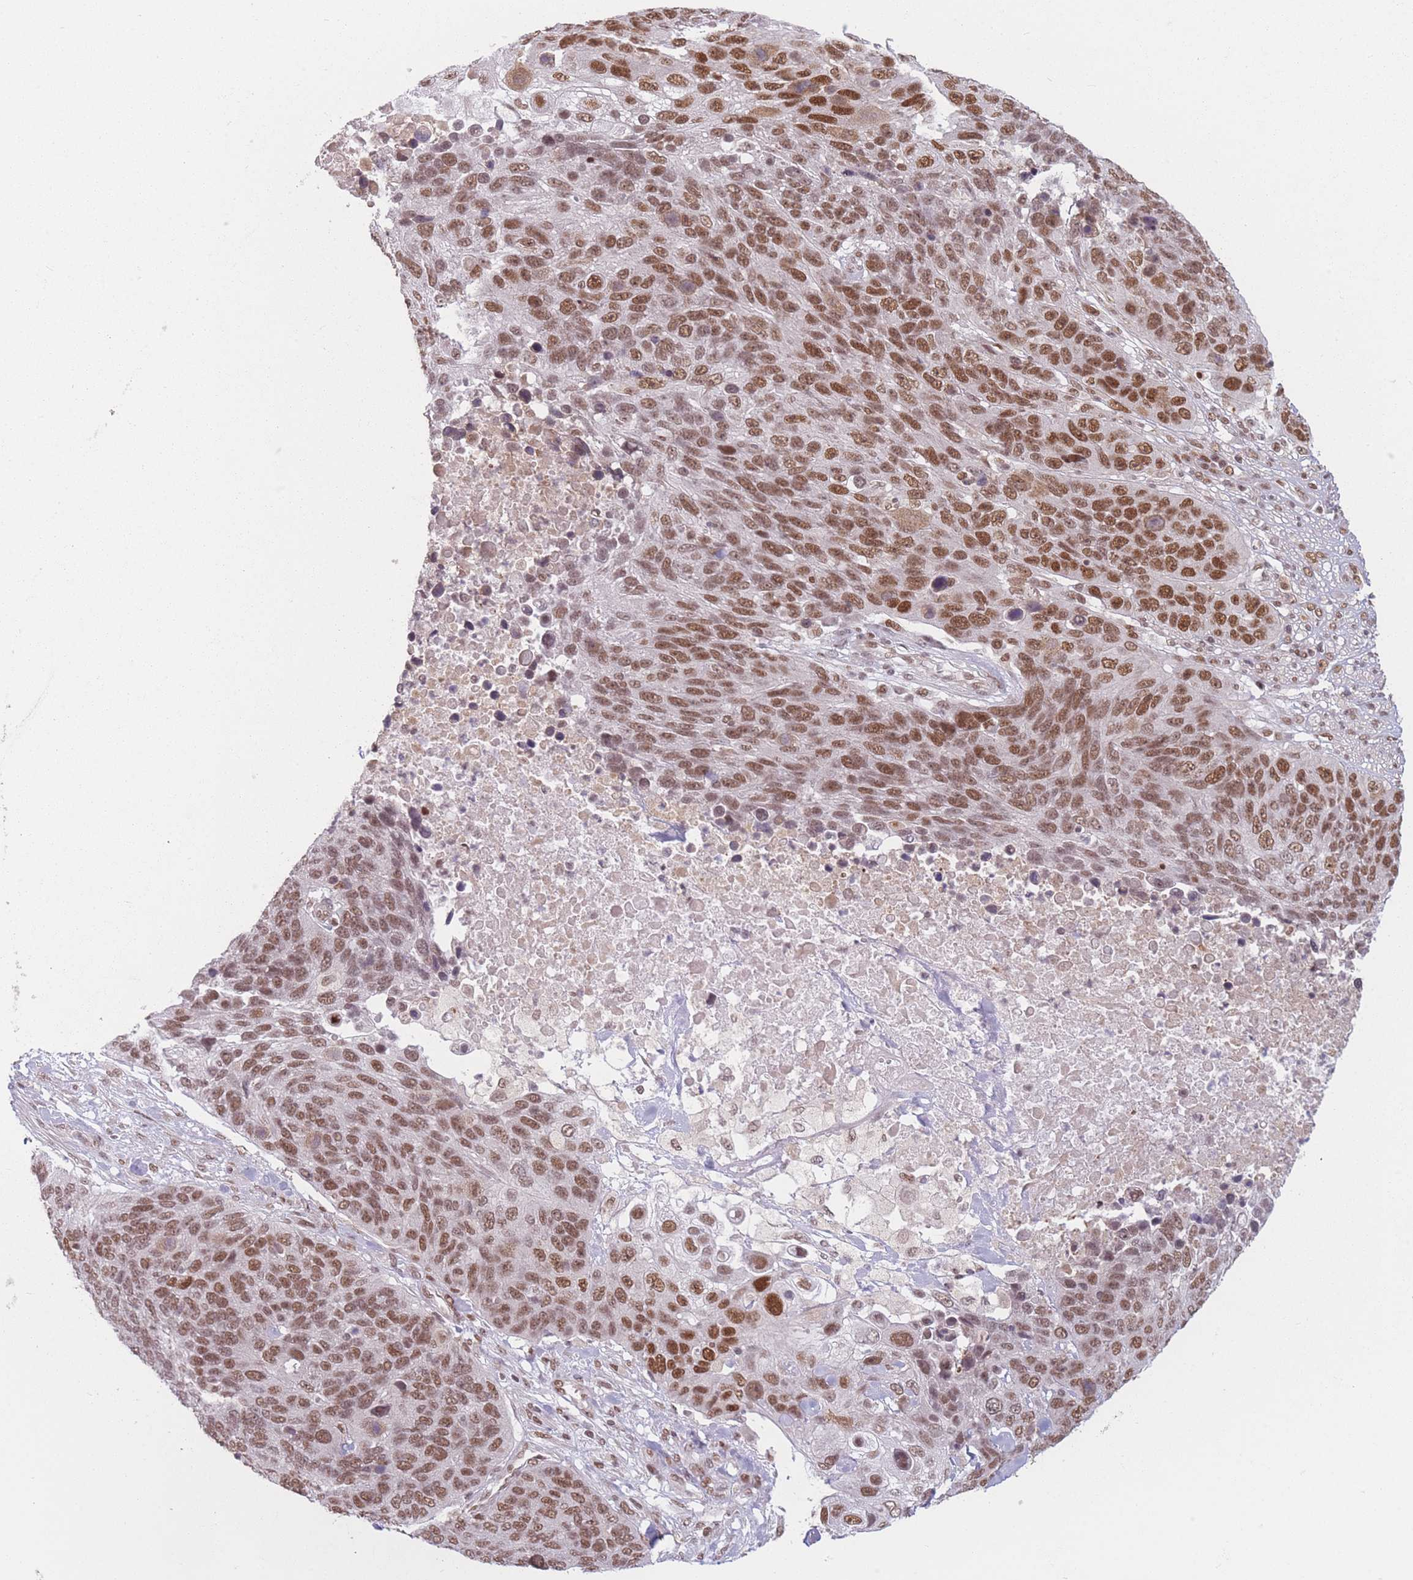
{"staining": {"intensity": "strong", "quantity": ">75%", "location": "nuclear"}, "tissue": "lung cancer", "cell_type": "Tumor cells", "image_type": "cancer", "snomed": [{"axis": "morphology", "description": "Normal tissue, NOS"}, {"axis": "morphology", "description": "Squamous cell carcinoma, NOS"}, {"axis": "topography", "description": "Lymph node"}, {"axis": "topography", "description": "Lung"}], "caption": "A high-resolution image shows immunohistochemistry staining of squamous cell carcinoma (lung), which shows strong nuclear expression in about >75% of tumor cells.", "gene": "SUPT6H", "patient": {"sex": "male", "age": 66}}